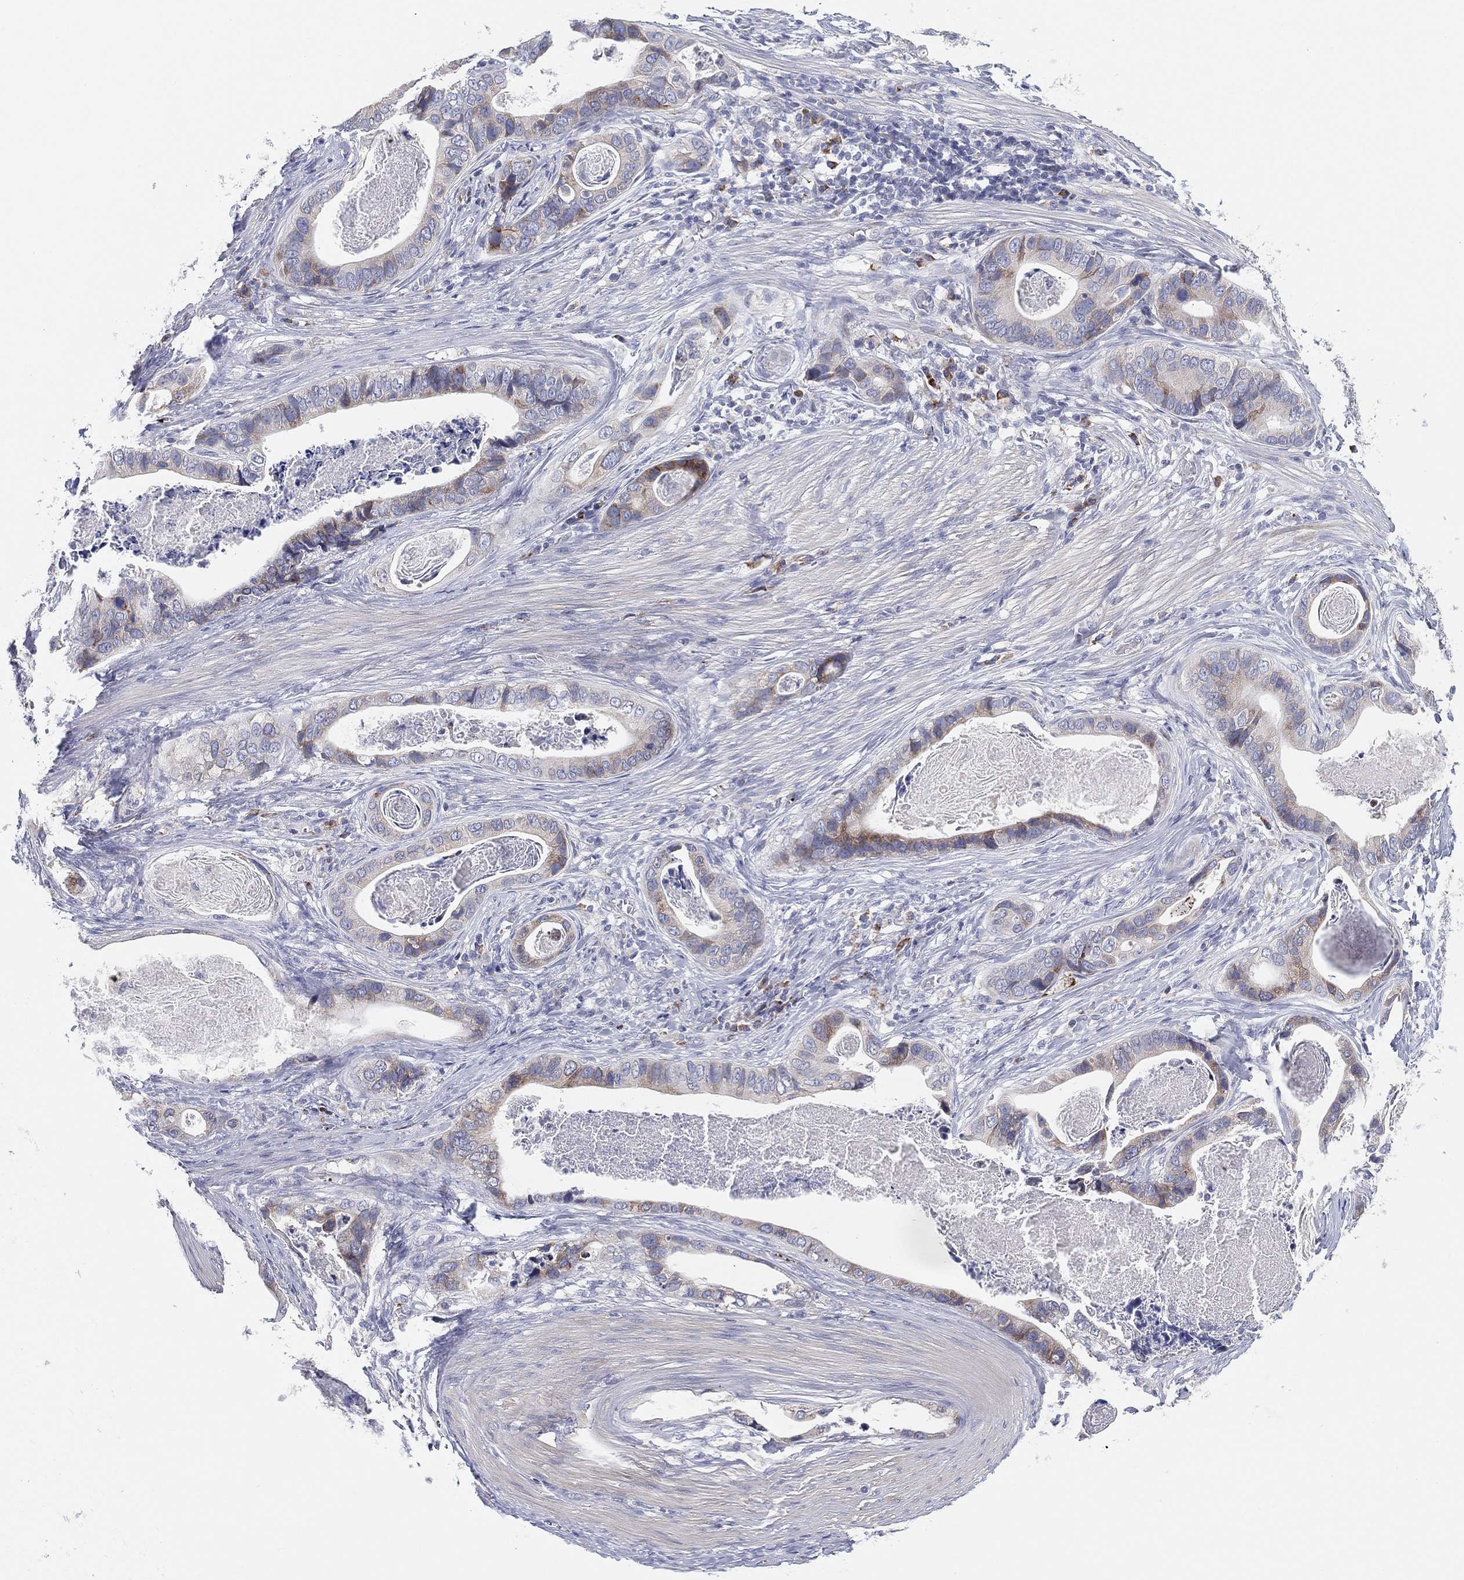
{"staining": {"intensity": "moderate", "quantity": "<25%", "location": "cytoplasmic/membranous"}, "tissue": "stomach cancer", "cell_type": "Tumor cells", "image_type": "cancer", "snomed": [{"axis": "morphology", "description": "Adenocarcinoma, NOS"}, {"axis": "topography", "description": "Stomach"}], "caption": "This is an image of immunohistochemistry (IHC) staining of stomach cancer, which shows moderate expression in the cytoplasmic/membranous of tumor cells.", "gene": "TMEM40", "patient": {"sex": "male", "age": 84}}